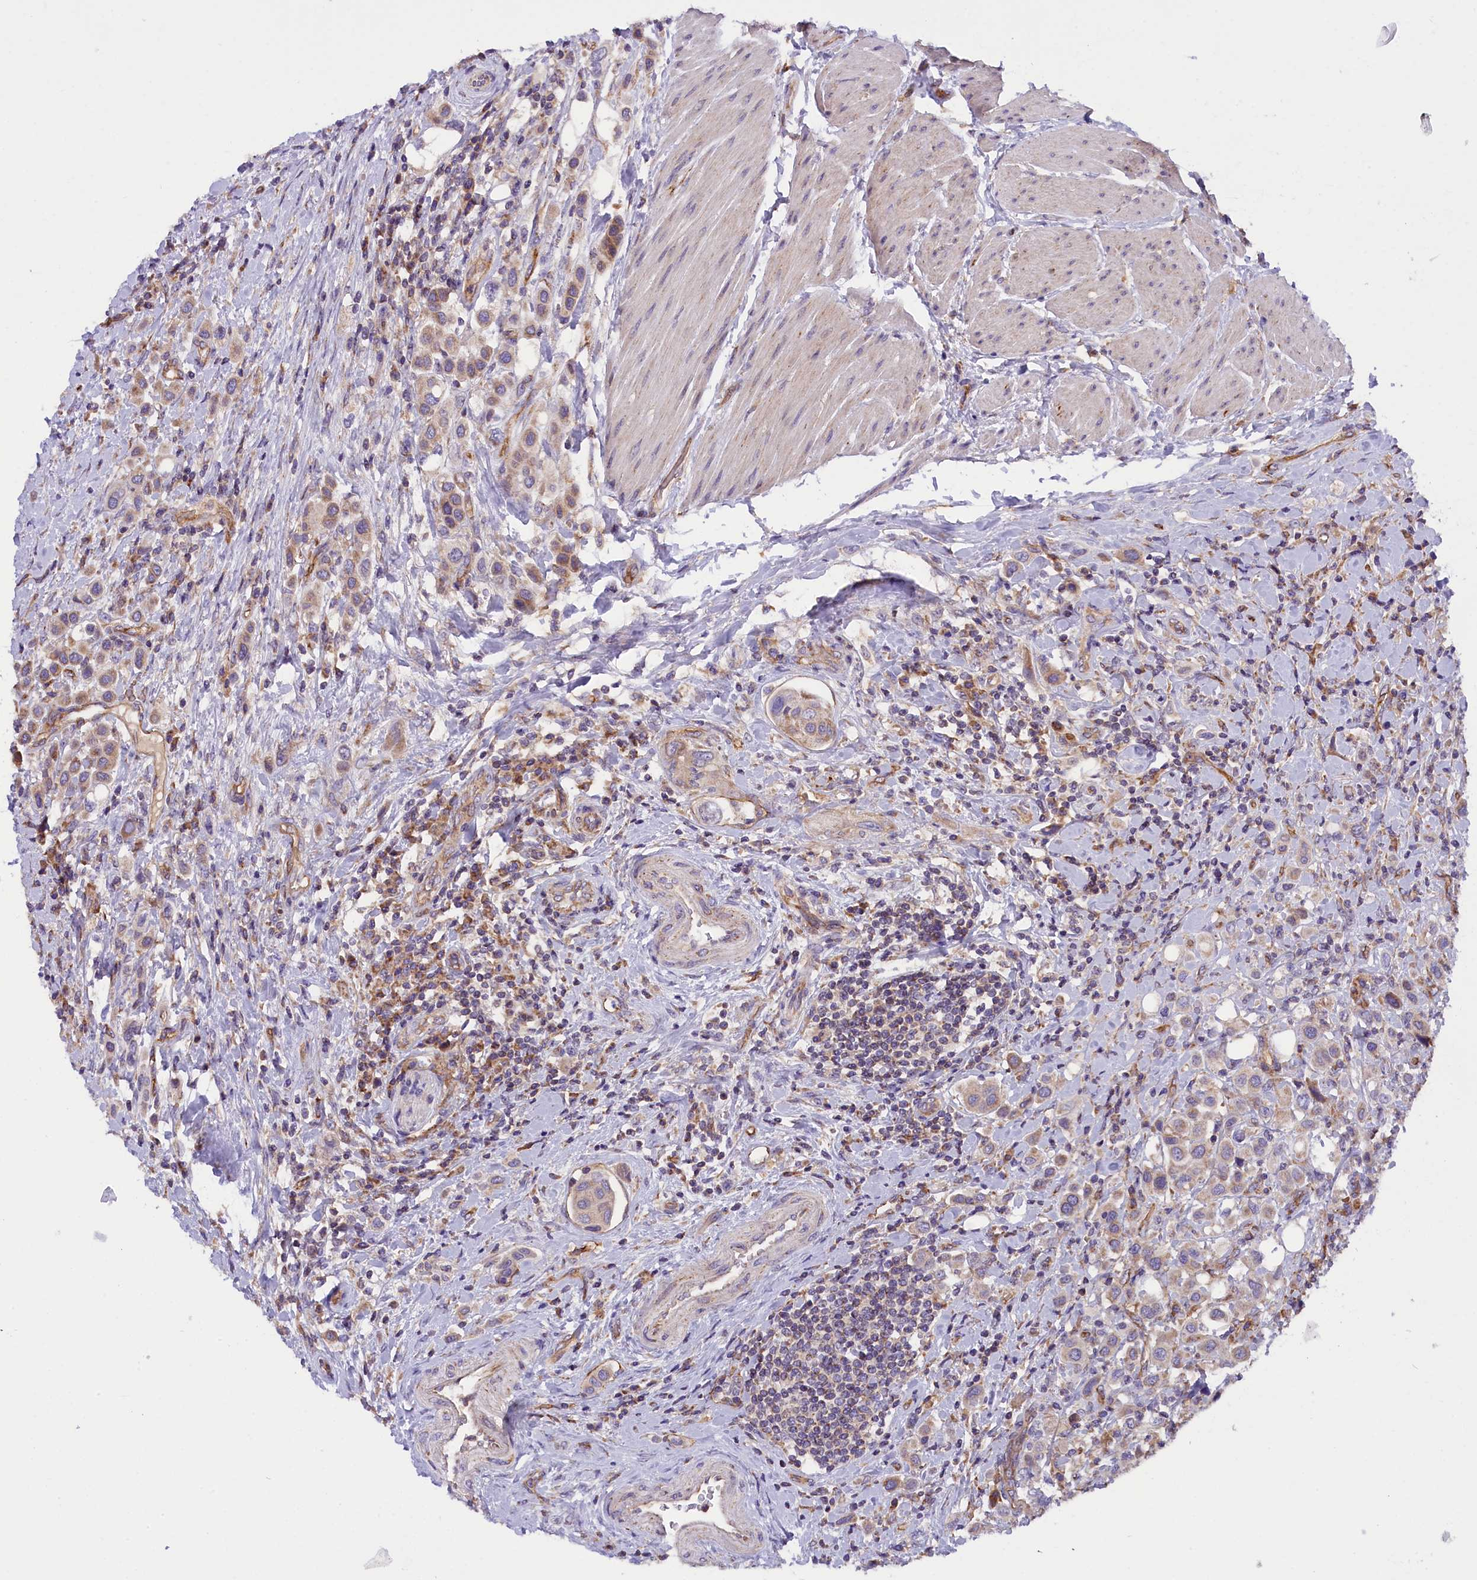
{"staining": {"intensity": "weak", "quantity": "25%-75%", "location": "cytoplasmic/membranous"}, "tissue": "urothelial cancer", "cell_type": "Tumor cells", "image_type": "cancer", "snomed": [{"axis": "morphology", "description": "Urothelial carcinoma, High grade"}, {"axis": "topography", "description": "Urinary bladder"}], "caption": "Protein expression analysis of human urothelial carcinoma (high-grade) reveals weak cytoplasmic/membranous staining in approximately 25%-75% of tumor cells.", "gene": "DNAJB9", "patient": {"sex": "male", "age": 50}}